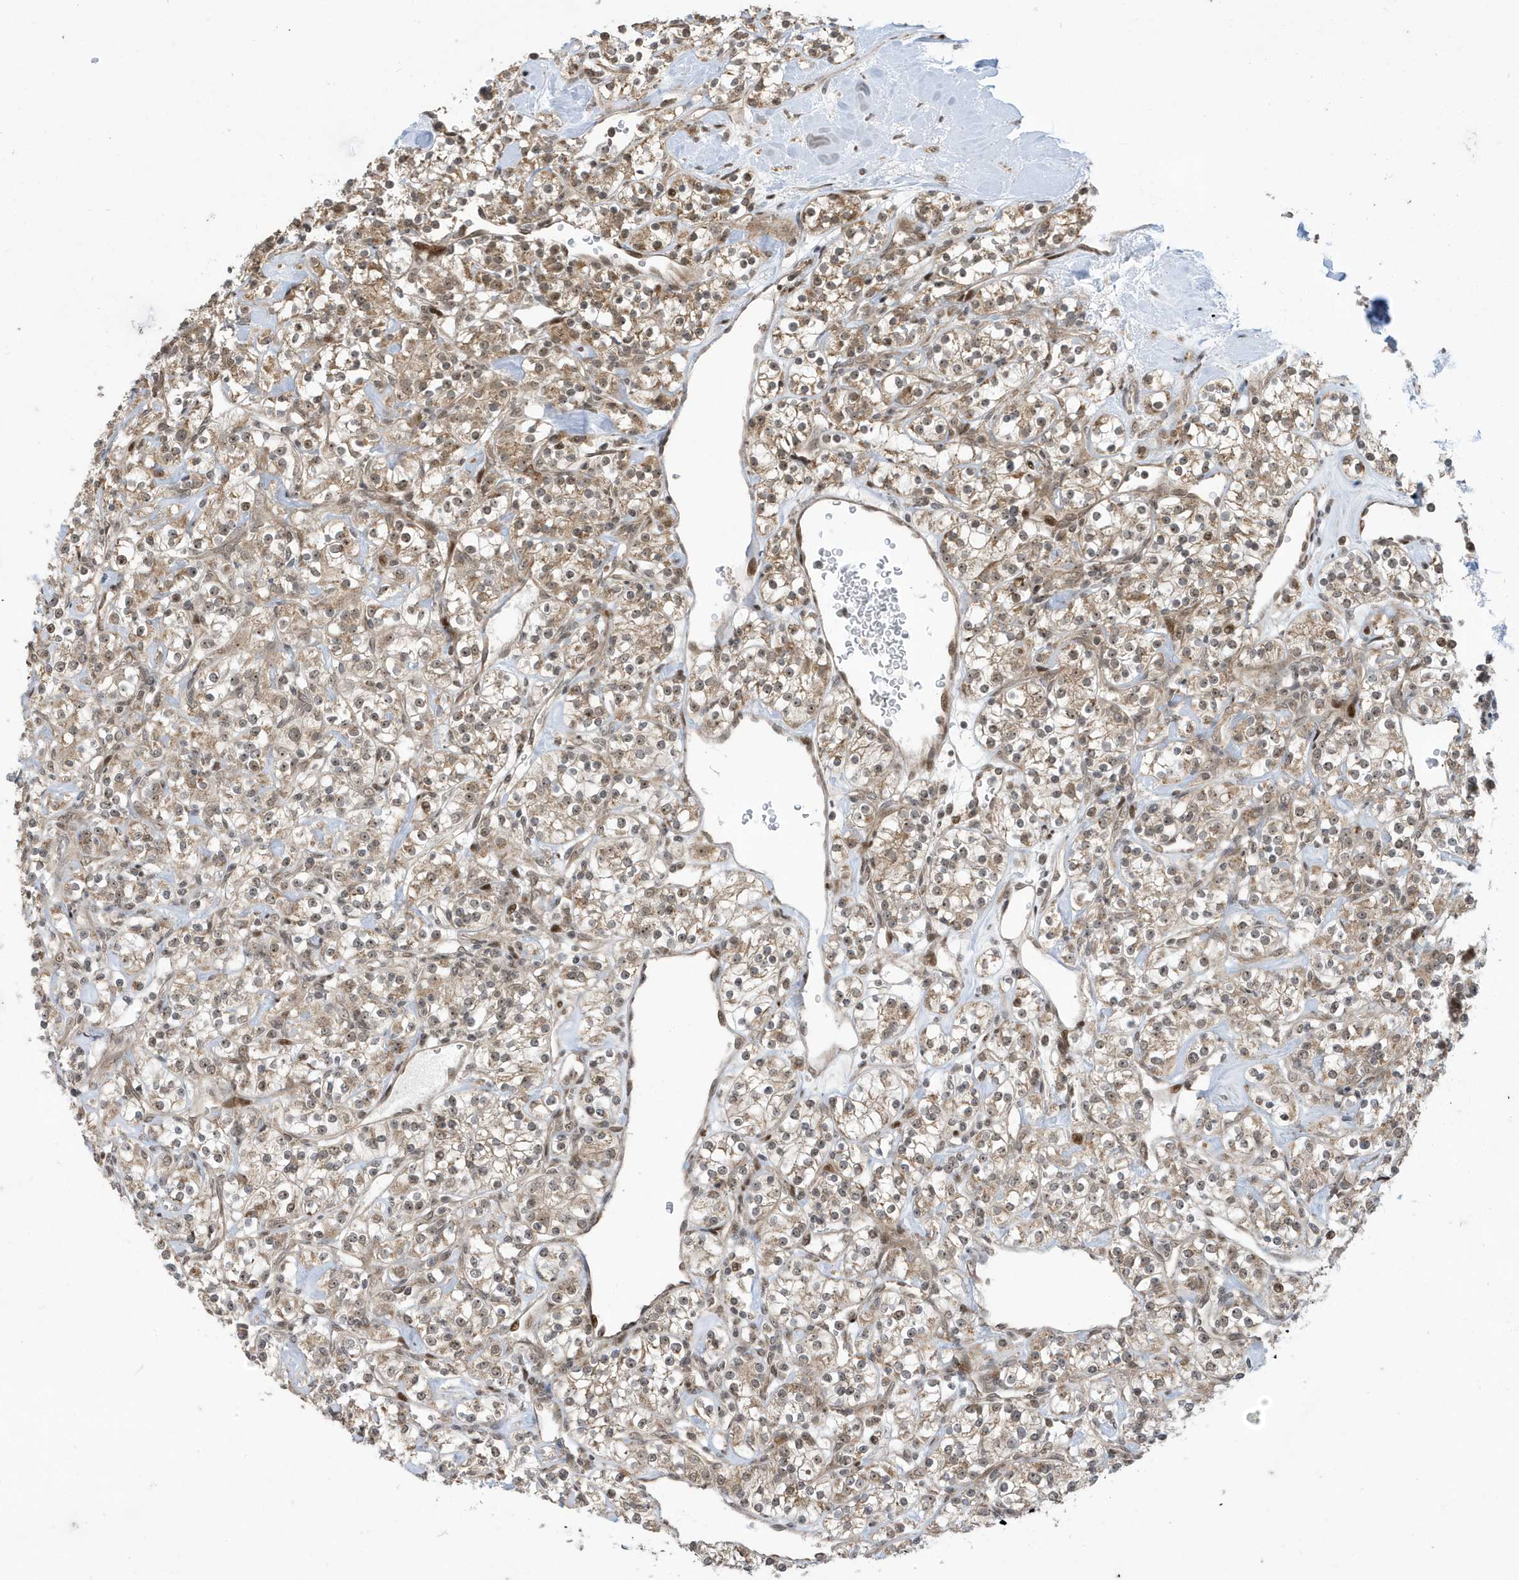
{"staining": {"intensity": "weak", "quantity": ">75%", "location": "cytoplasmic/membranous"}, "tissue": "renal cancer", "cell_type": "Tumor cells", "image_type": "cancer", "snomed": [{"axis": "morphology", "description": "Adenocarcinoma, NOS"}, {"axis": "topography", "description": "Kidney"}], "caption": "Immunohistochemical staining of adenocarcinoma (renal) shows low levels of weak cytoplasmic/membranous protein staining in approximately >75% of tumor cells.", "gene": "FAM9B", "patient": {"sex": "male", "age": 77}}